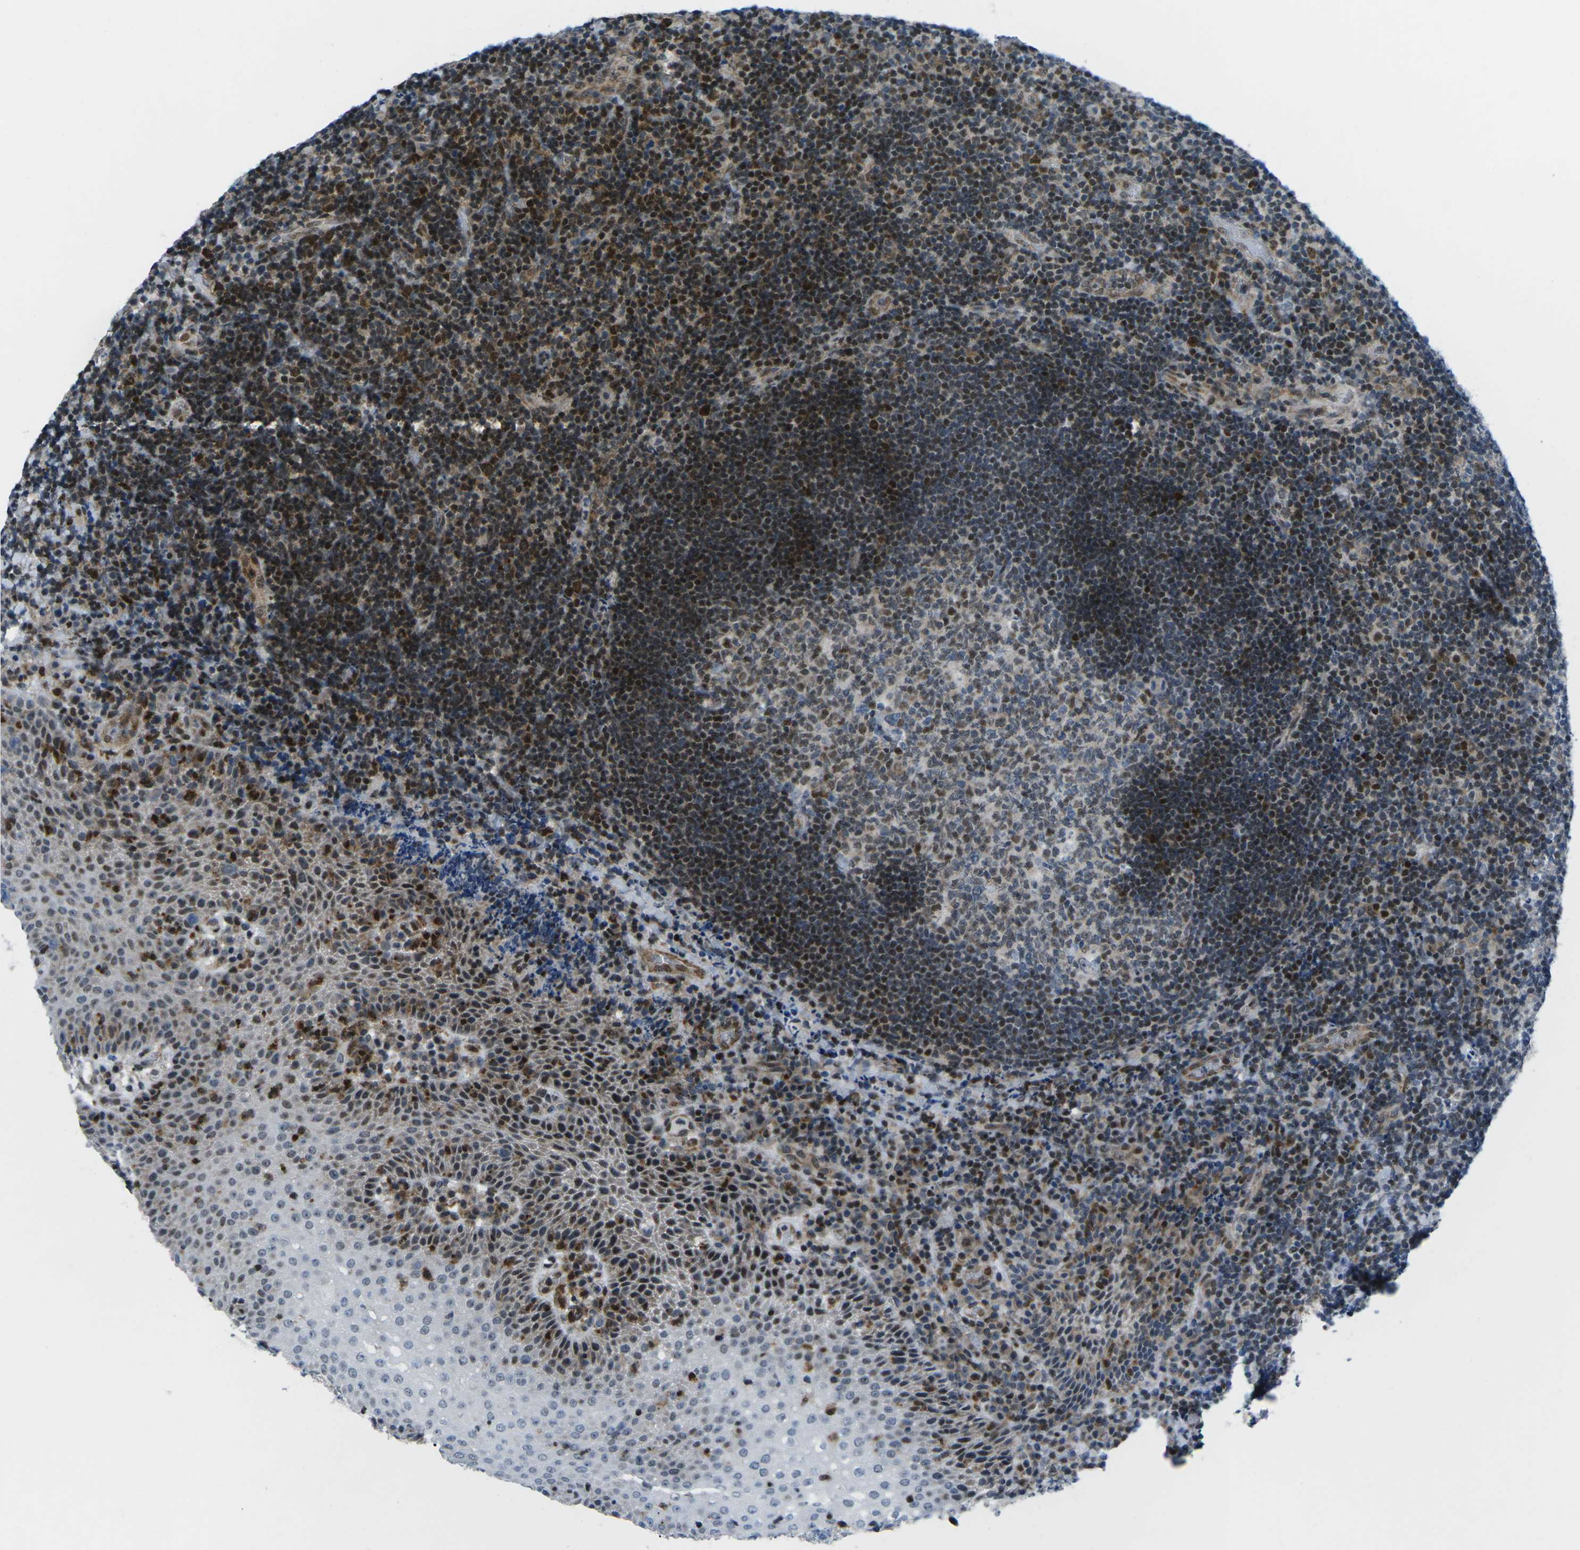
{"staining": {"intensity": "strong", "quantity": "25%-75%", "location": "nuclear"}, "tissue": "lymphoma", "cell_type": "Tumor cells", "image_type": "cancer", "snomed": [{"axis": "morphology", "description": "Malignant lymphoma, non-Hodgkin's type, High grade"}, {"axis": "topography", "description": "Tonsil"}], "caption": "Immunohistochemical staining of high-grade malignant lymphoma, non-Hodgkin's type exhibits strong nuclear protein staining in approximately 25%-75% of tumor cells. (Brightfield microscopy of DAB IHC at high magnification).", "gene": "MBNL1", "patient": {"sex": "female", "age": 36}}